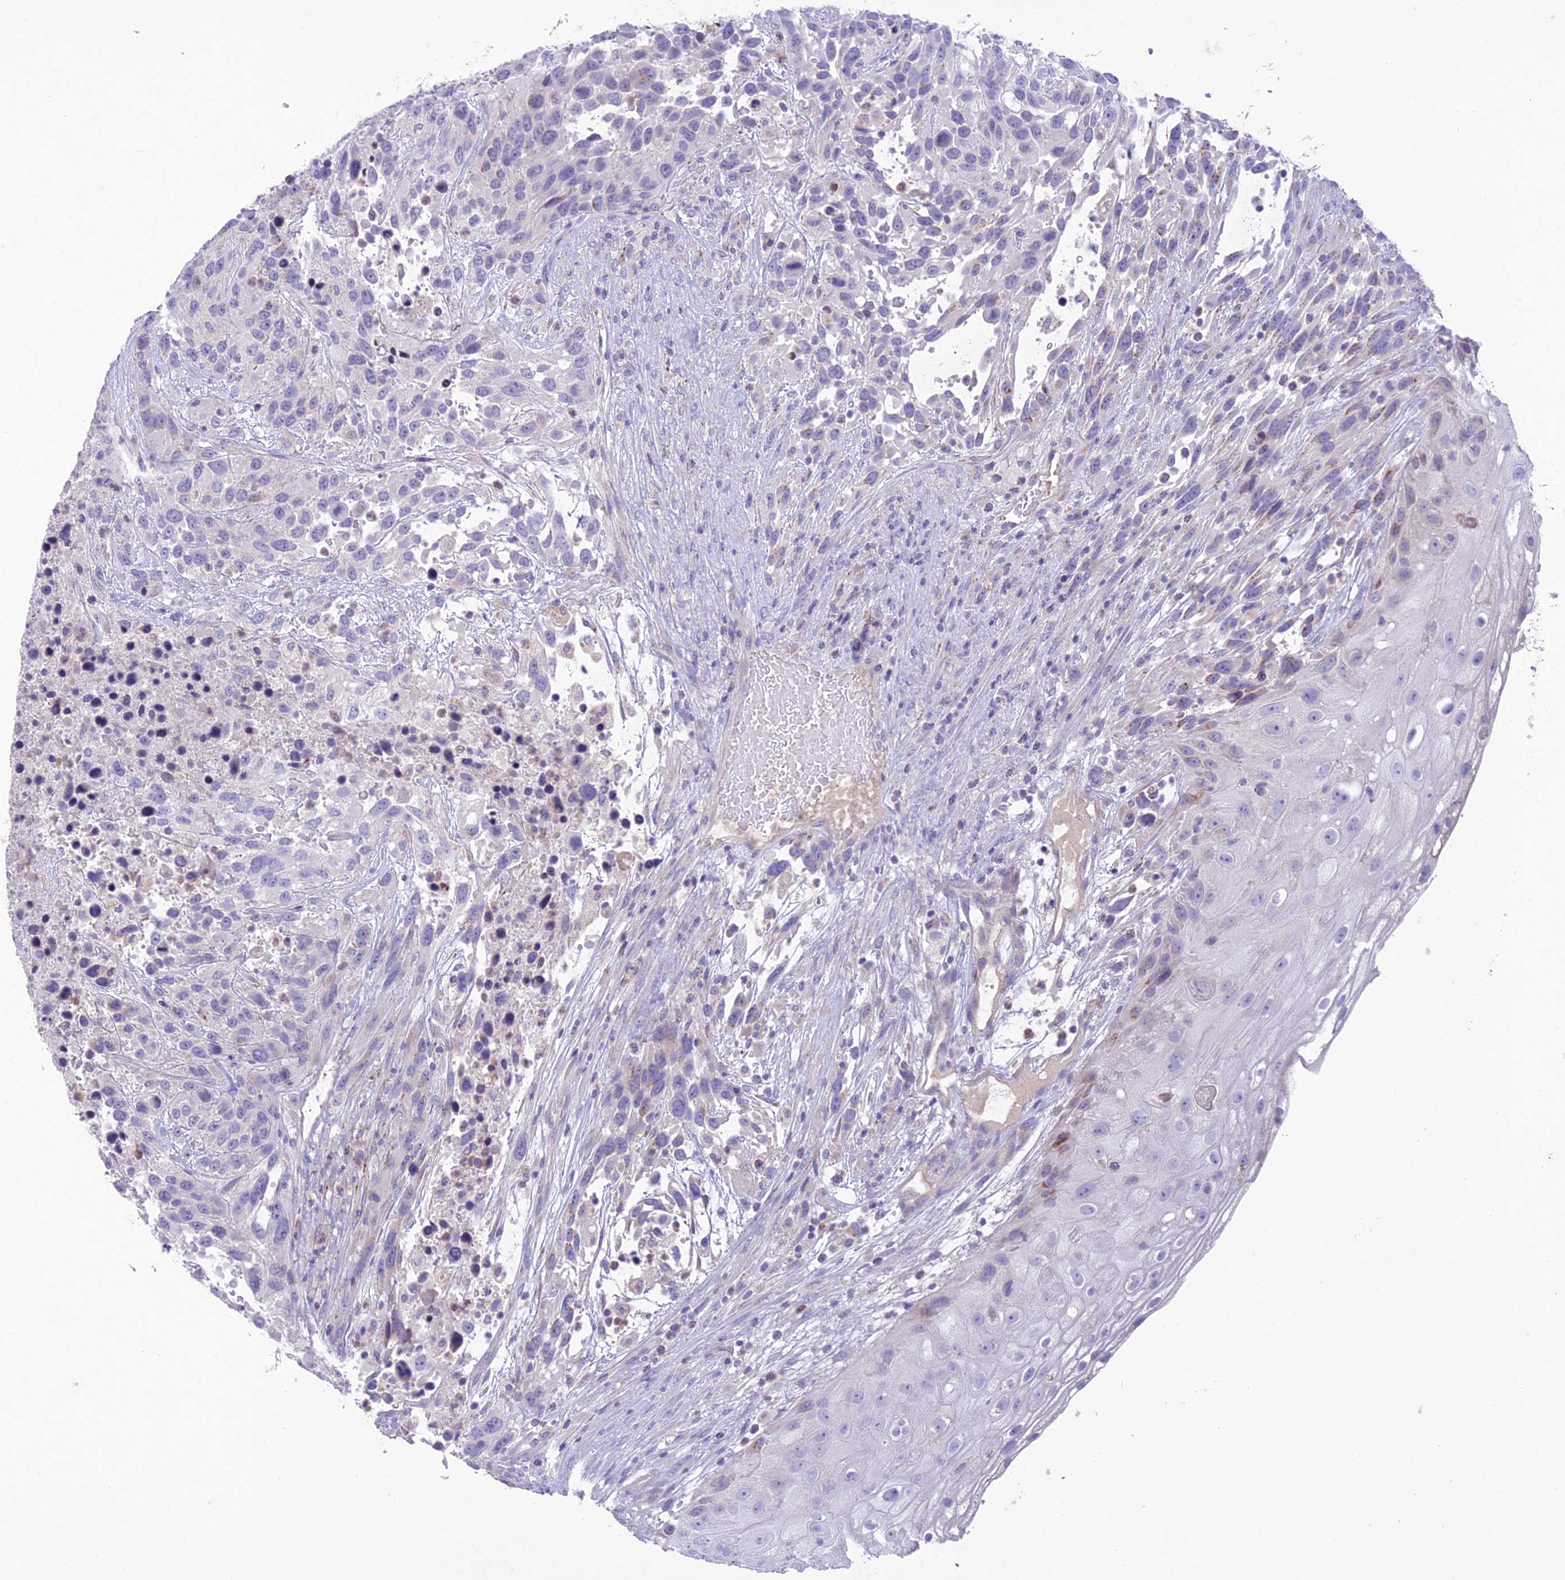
{"staining": {"intensity": "negative", "quantity": "none", "location": "none"}, "tissue": "urothelial cancer", "cell_type": "Tumor cells", "image_type": "cancer", "snomed": [{"axis": "morphology", "description": "Urothelial carcinoma, High grade"}, {"axis": "topography", "description": "Urinary bladder"}], "caption": "This is an immunohistochemistry histopathology image of high-grade urothelial carcinoma. There is no positivity in tumor cells.", "gene": "SLC13A5", "patient": {"sex": "female", "age": 70}}